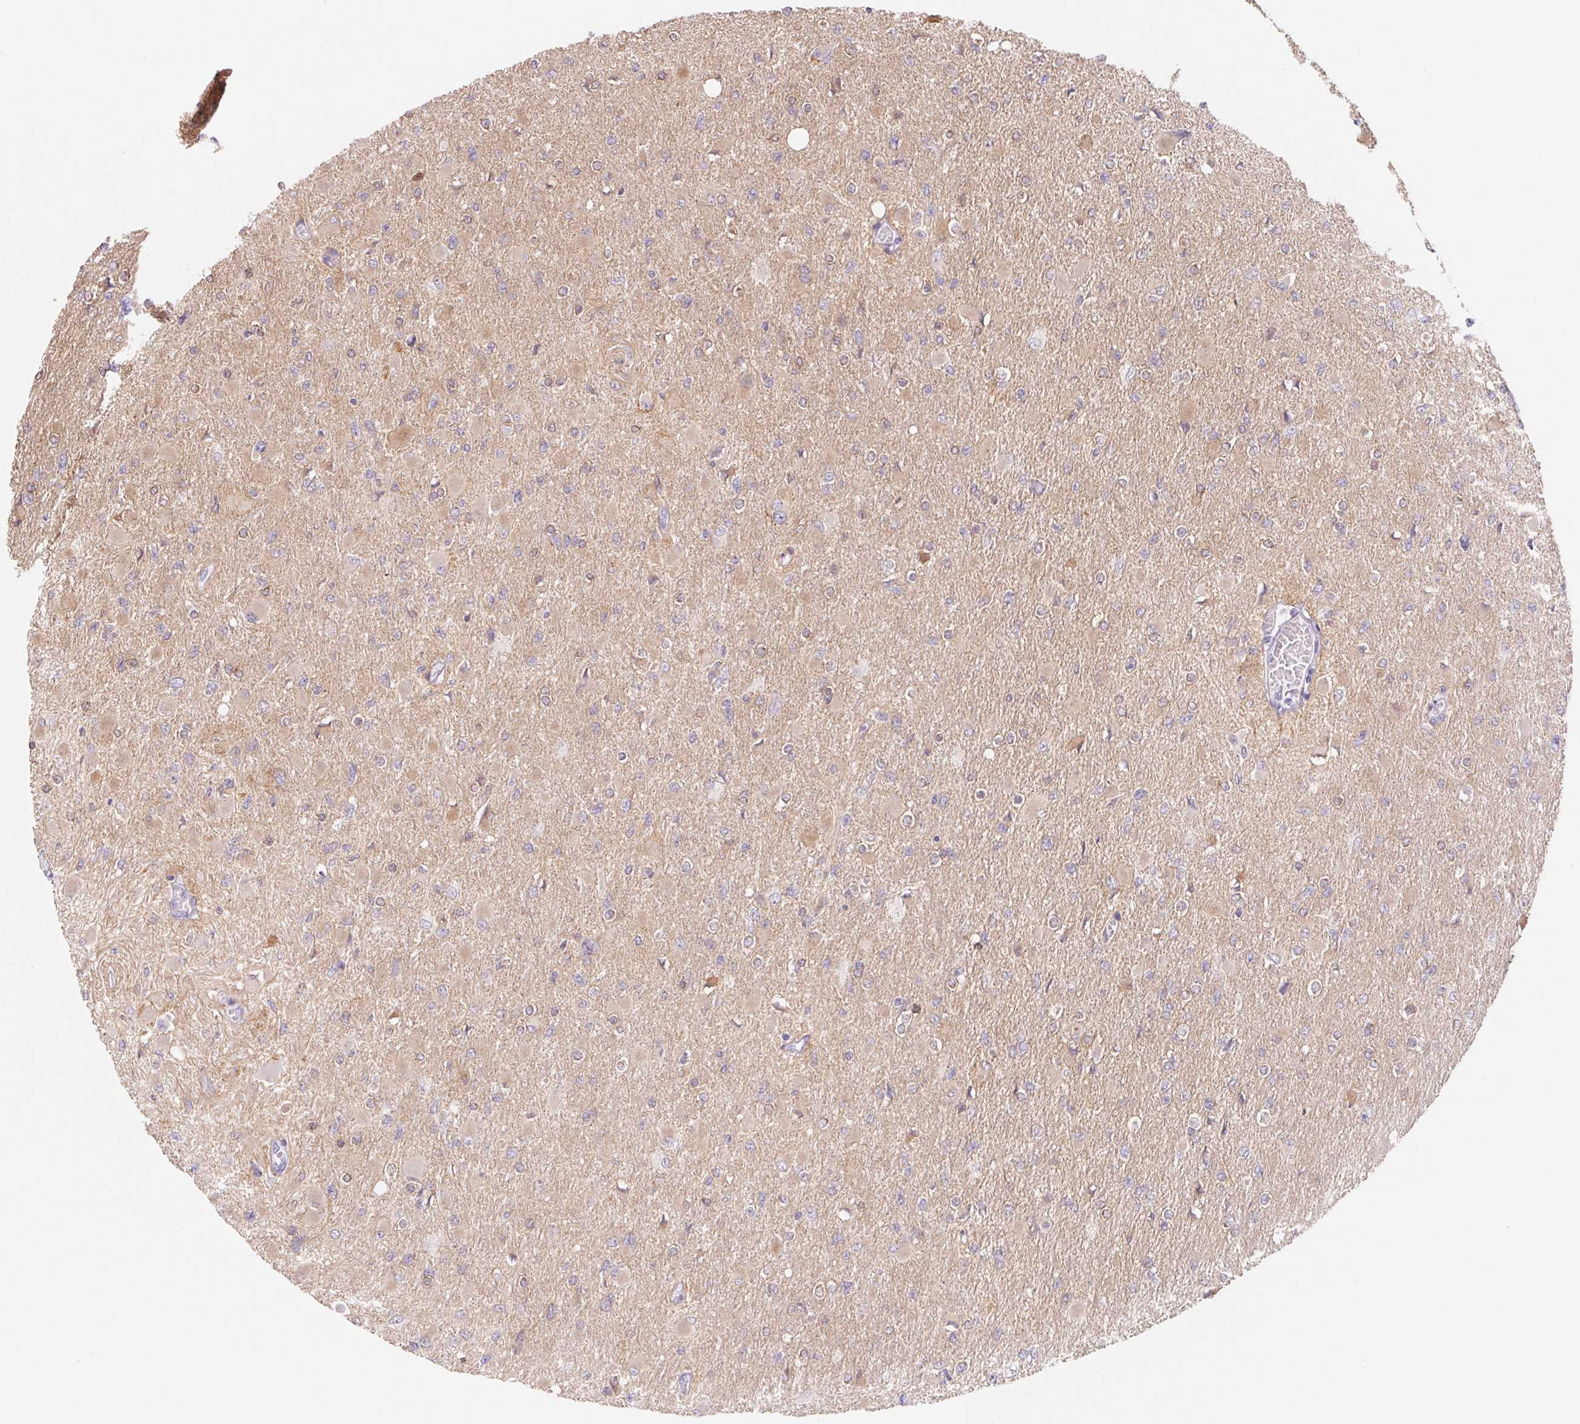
{"staining": {"intensity": "weak", "quantity": "25%-75%", "location": "cytoplasmic/membranous"}, "tissue": "glioma", "cell_type": "Tumor cells", "image_type": "cancer", "snomed": [{"axis": "morphology", "description": "Glioma, malignant, High grade"}, {"axis": "topography", "description": "Cerebral cortex"}], "caption": "Immunohistochemistry (IHC) of human high-grade glioma (malignant) shows low levels of weak cytoplasmic/membranous staining in about 25%-75% of tumor cells. Using DAB (brown) and hematoxylin (blue) stains, captured at high magnification using brightfield microscopy.", "gene": "CTNND2", "patient": {"sex": "female", "age": 36}}